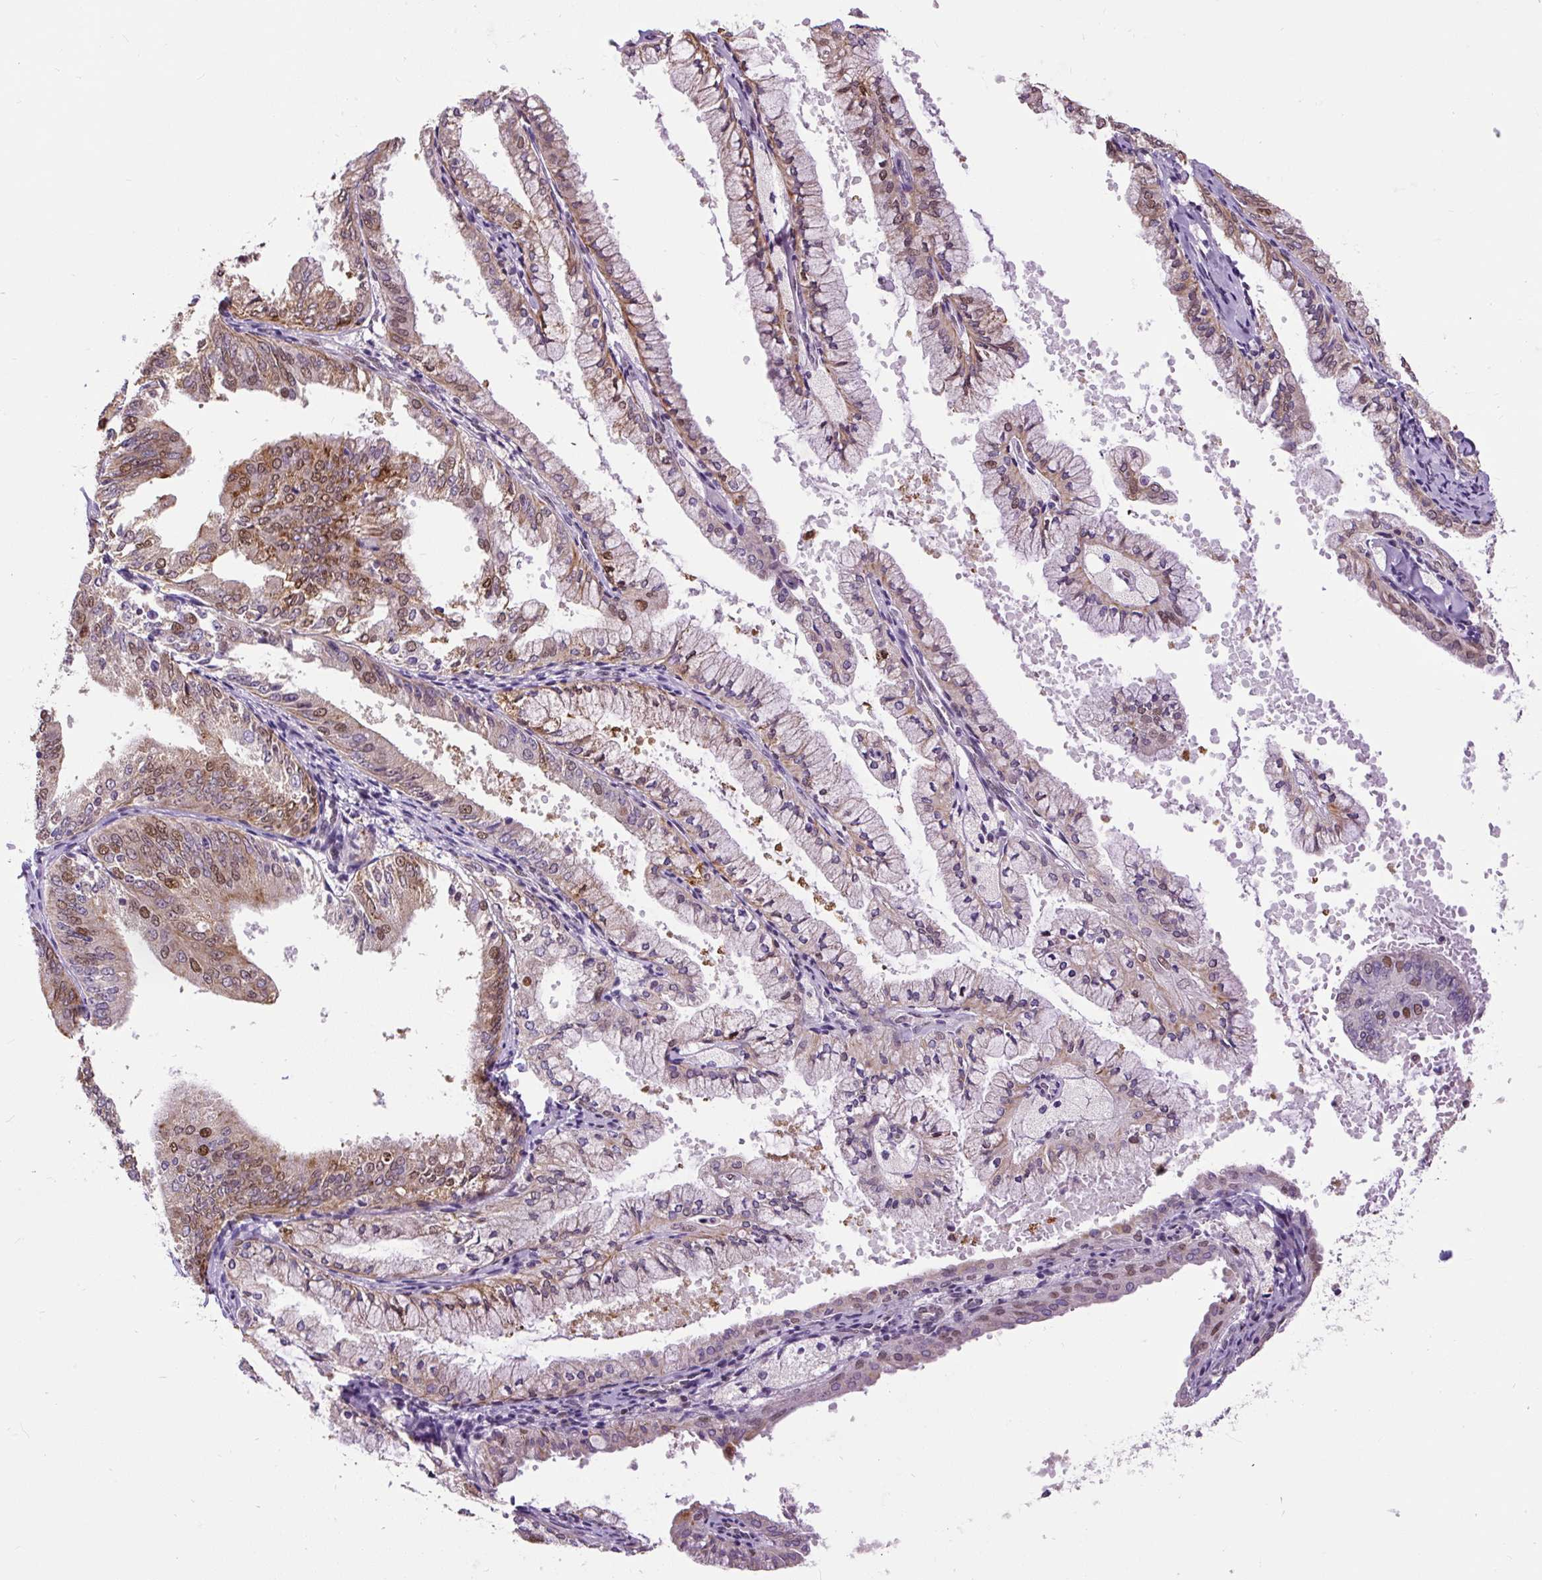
{"staining": {"intensity": "moderate", "quantity": "25%-75%", "location": "nuclear"}, "tissue": "endometrial cancer", "cell_type": "Tumor cells", "image_type": "cancer", "snomed": [{"axis": "morphology", "description": "Adenocarcinoma, NOS"}, {"axis": "topography", "description": "Endometrium"}], "caption": "Tumor cells demonstrate moderate nuclear staining in approximately 25%-75% of cells in endometrial cancer (adenocarcinoma).", "gene": "ZNF672", "patient": {"sex": "female", "age": 63}}